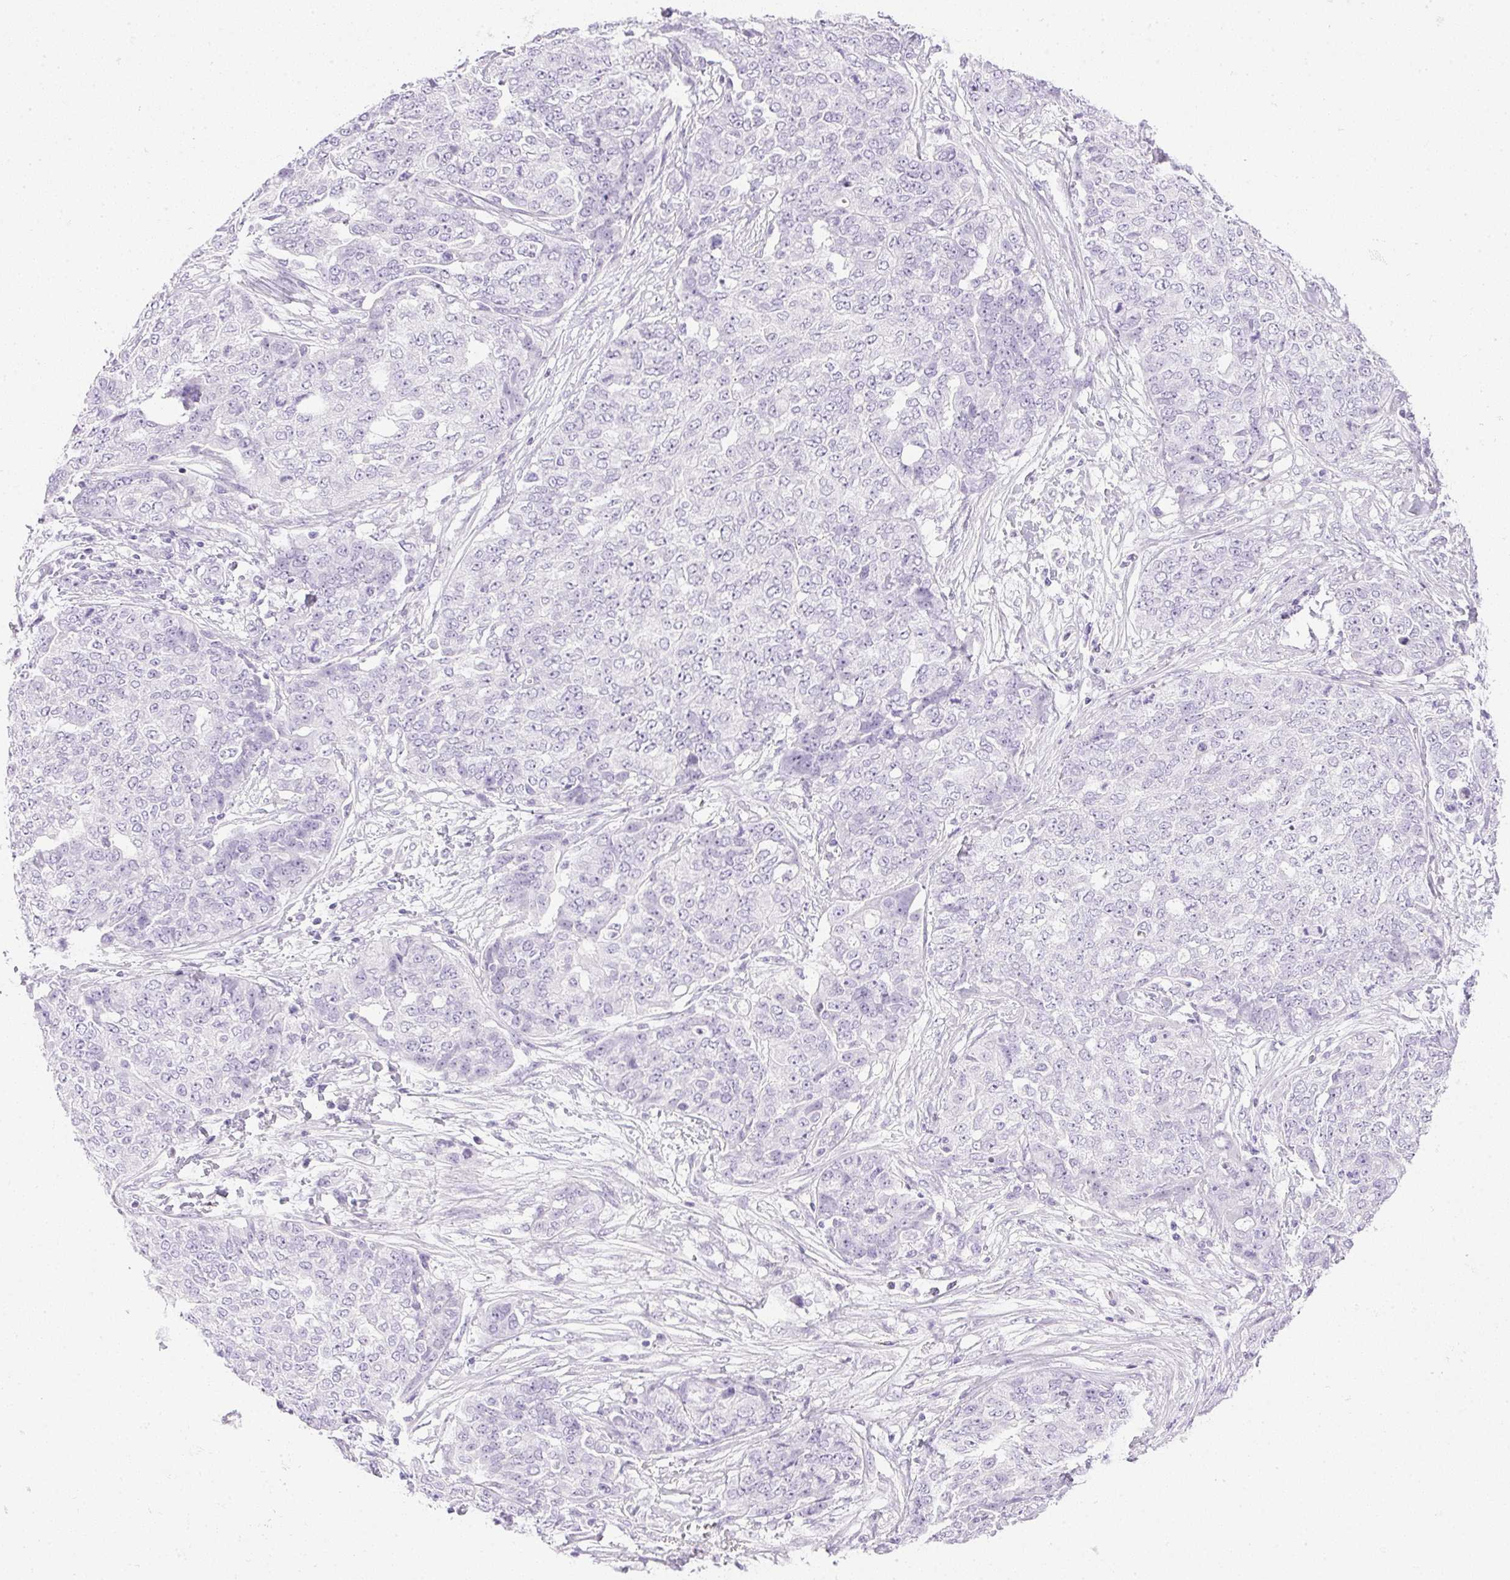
{"staining": {"intensity": "negative", "quantity": "none", "location": "none"}, "tissue": "ovarian cancer", "cell_type": "Tumor cells", "image_type": "cancer", "snomed": [{"axis": "morphology", "description": "Cystadenocarcinoma, serous, NOS"}, {"axis": "topography", "description": "Soft tissue"}, {"axis": "topography", "description": "Ovary"}], "caption": "This image is of serous cystadenocarcinoma (ovarian) stained with IHC to label a protein in brown with the nuclei are counter-stained blue. There is no staining in tumor cells.", "gene": "CPB1", "patient": {"sex": "female", "age": 57}}